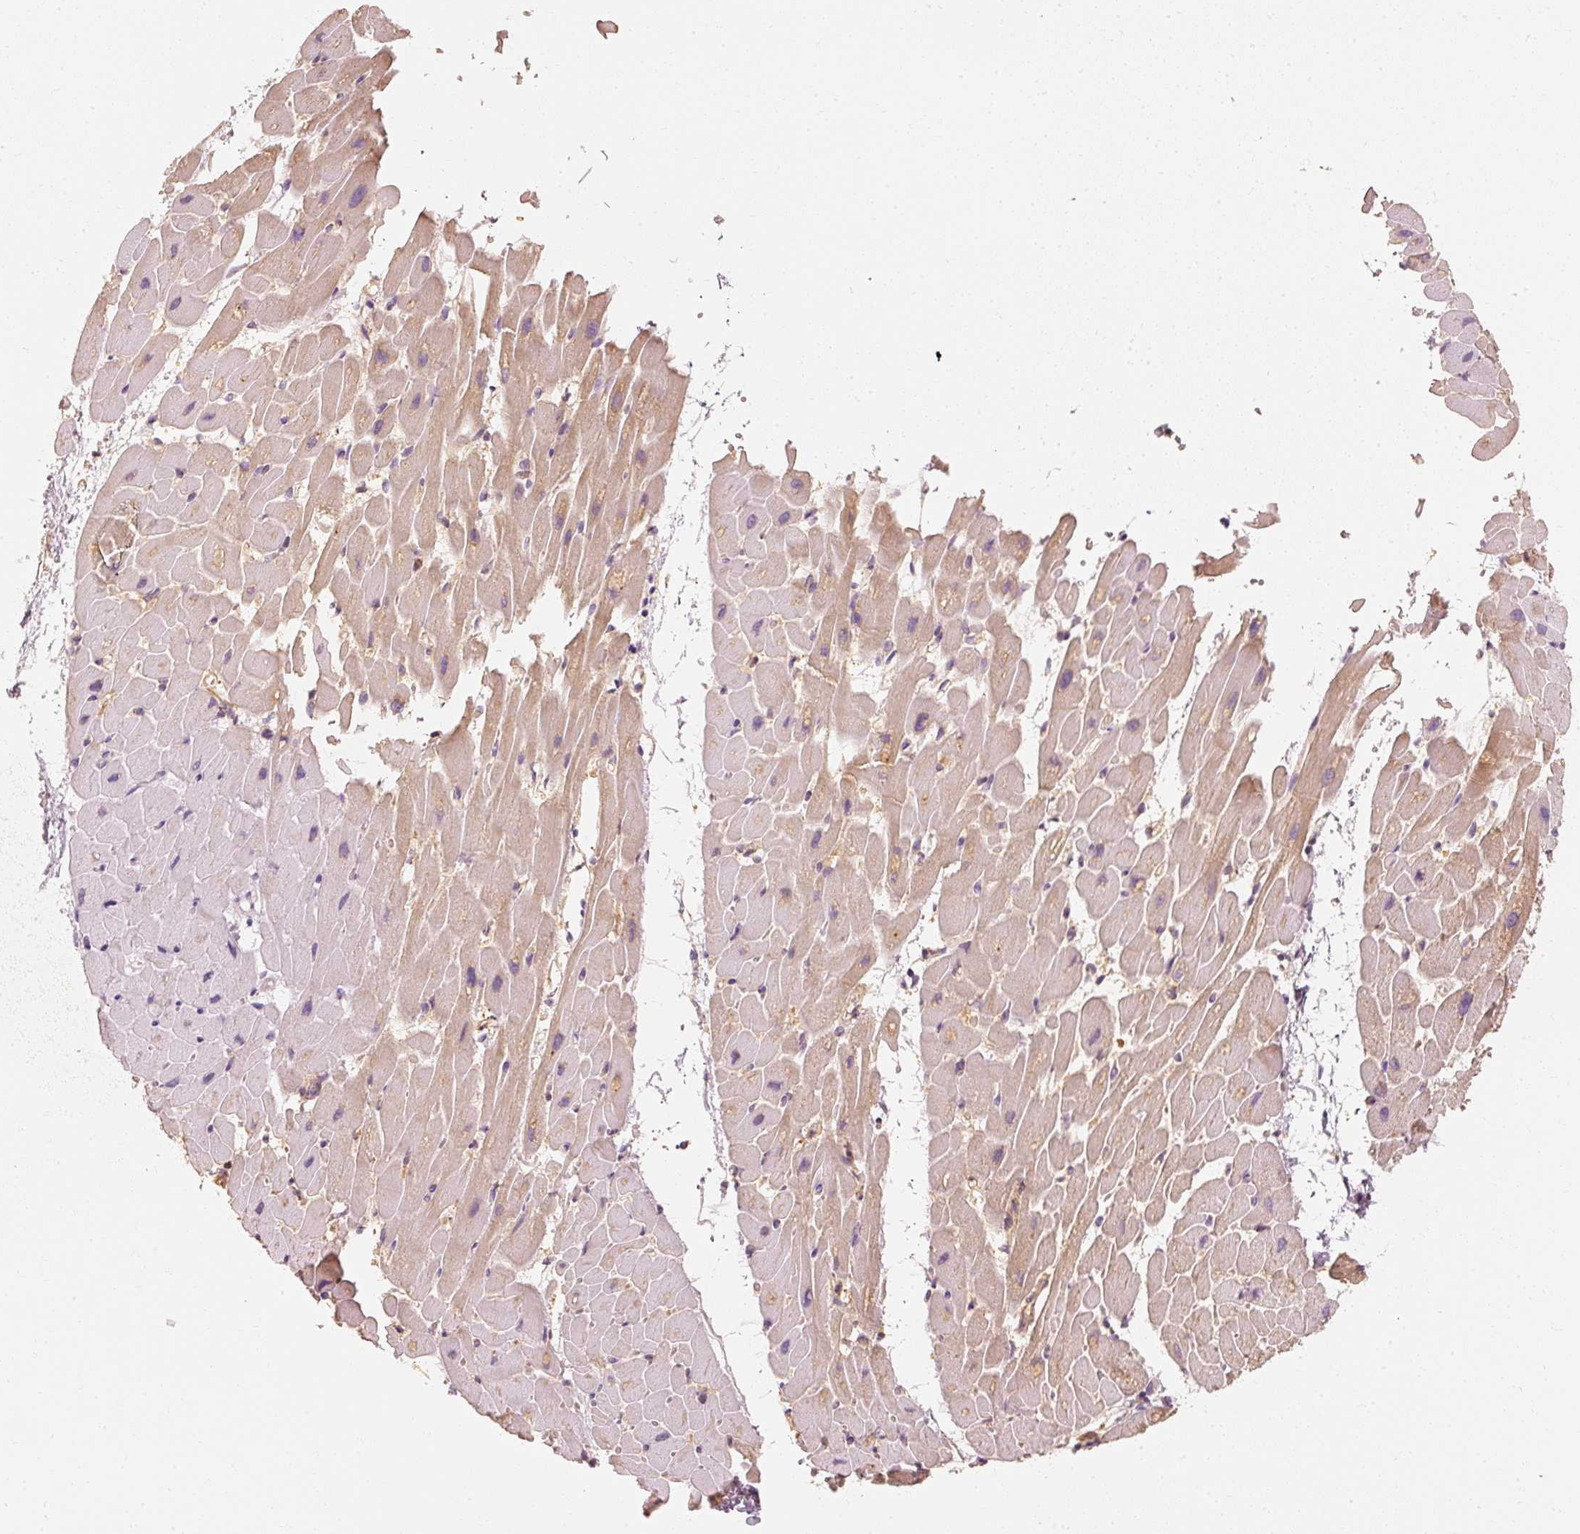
{"staining": {"intensity": "moderate", "quantity": ">75%", "location": "cytoplasmic/membranous"}, "tissue": "heart muscle", "cell_type": "Cardiomyocytes", "image_type": "normal", "snomed": [{"axis": "morphology", "description": "Normal tissue, NOS"}, {"axis": "topography", "description": "Heart"}], "caption": "Unremarkable heart muscle displays moderate cytoplasmic/membranous staining in approximately >75% of cardiomyocytes, visualized by immunohistochemistry.", "gene": "TOMM40", "patient": {"sex": "male", "age": 37}}